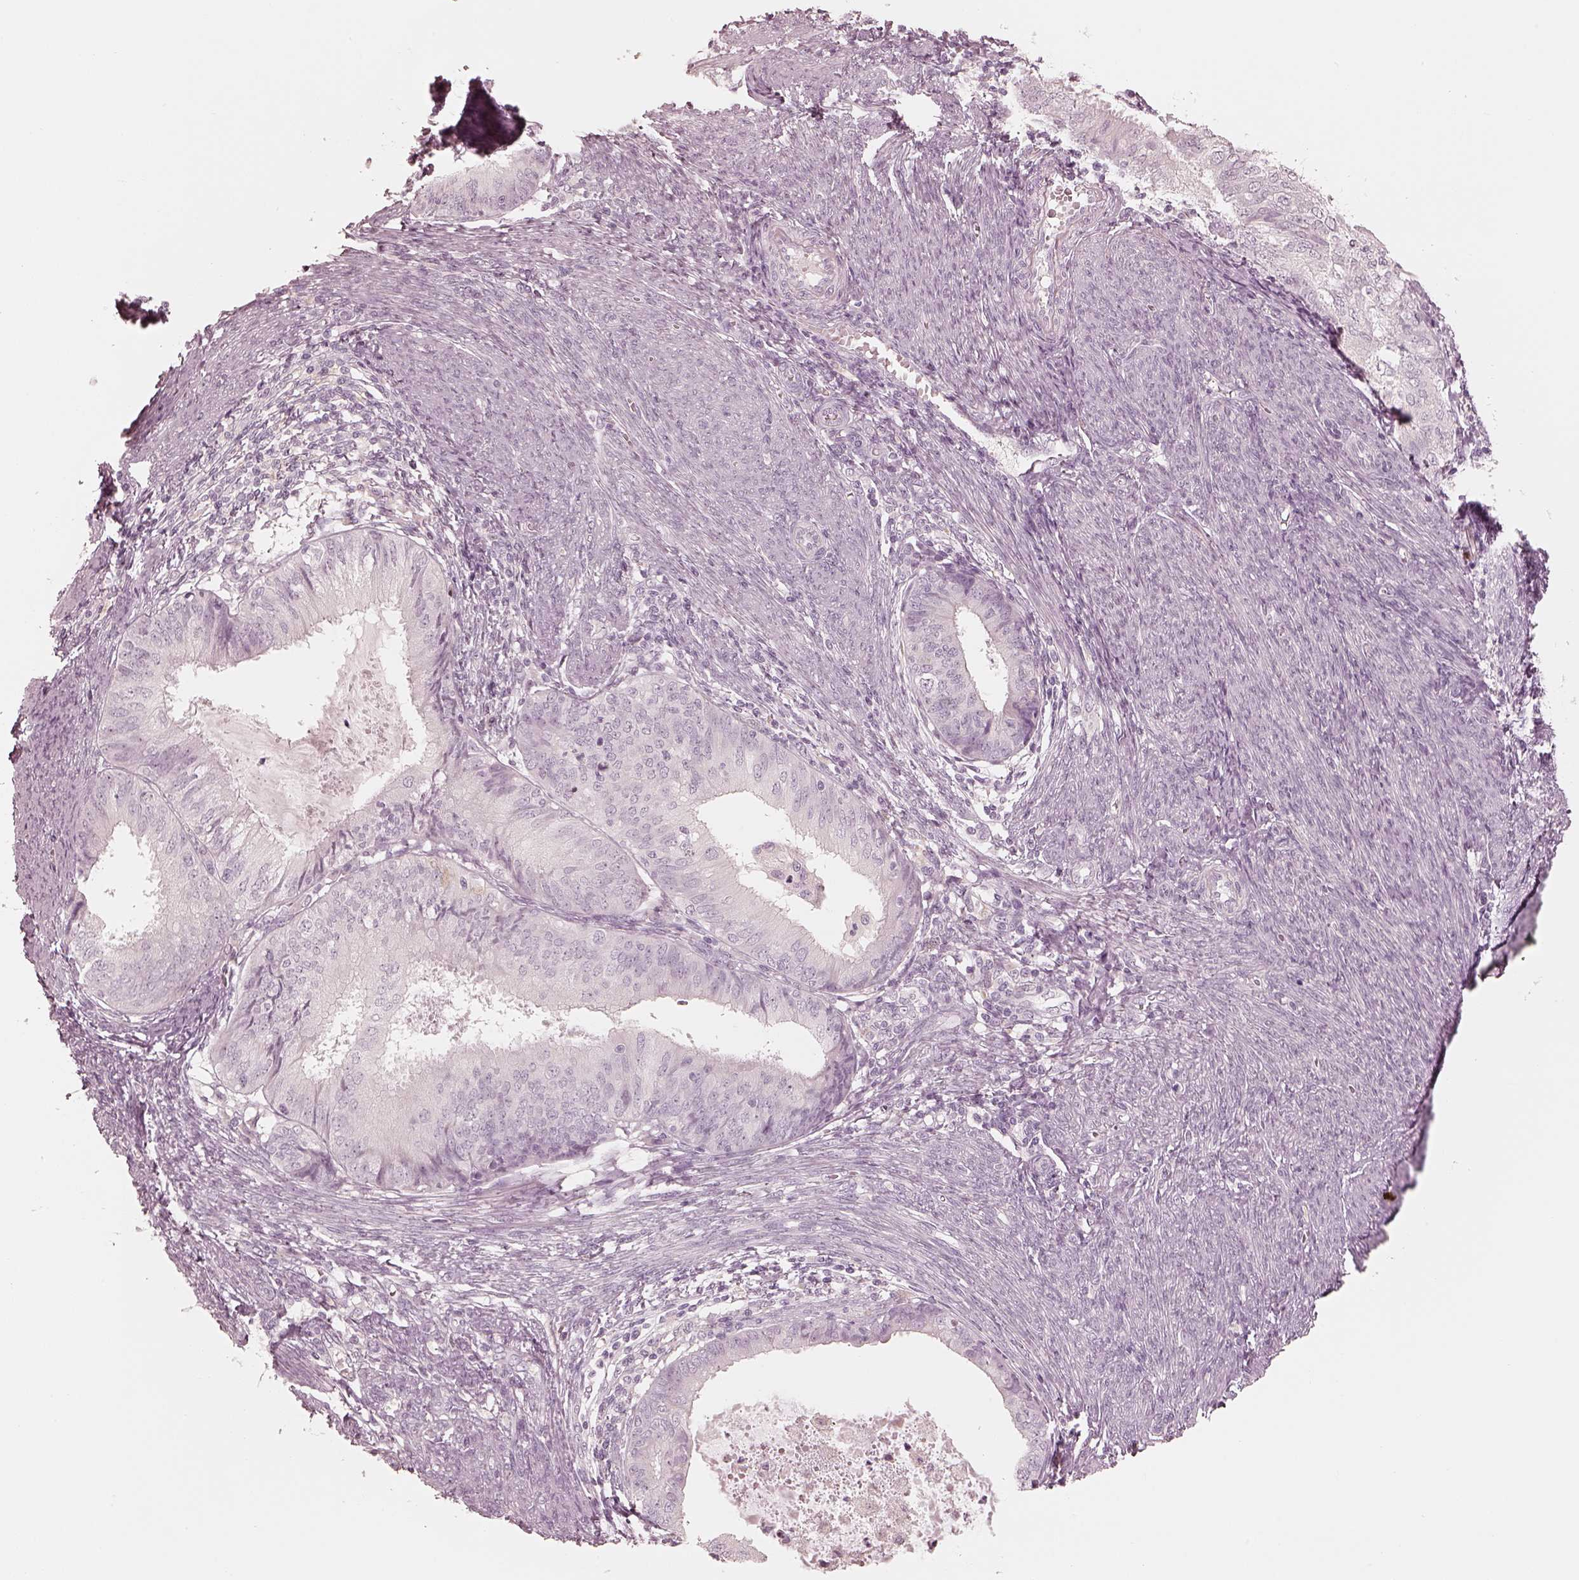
{"staining": {"intensity": "negative", "quantity": "none", "location": "none"}, "tissue": "endometrial cancer", "cell_type": "Tumor cells", "image_type": "cancer", "snomed": [{"axis": "morphology", "description": "Adenocarcinoma, NOS"}, {"axis": "topography", "description": "Endometrium"}], "caption": "DAB (3,3'-diaminobenzidine) immunohistochemical staining of endometrial cancer demonstrates no significant expression in tumor cells.", "gene": "CALR3", "patient": {"sex": "female", "age": 57}}